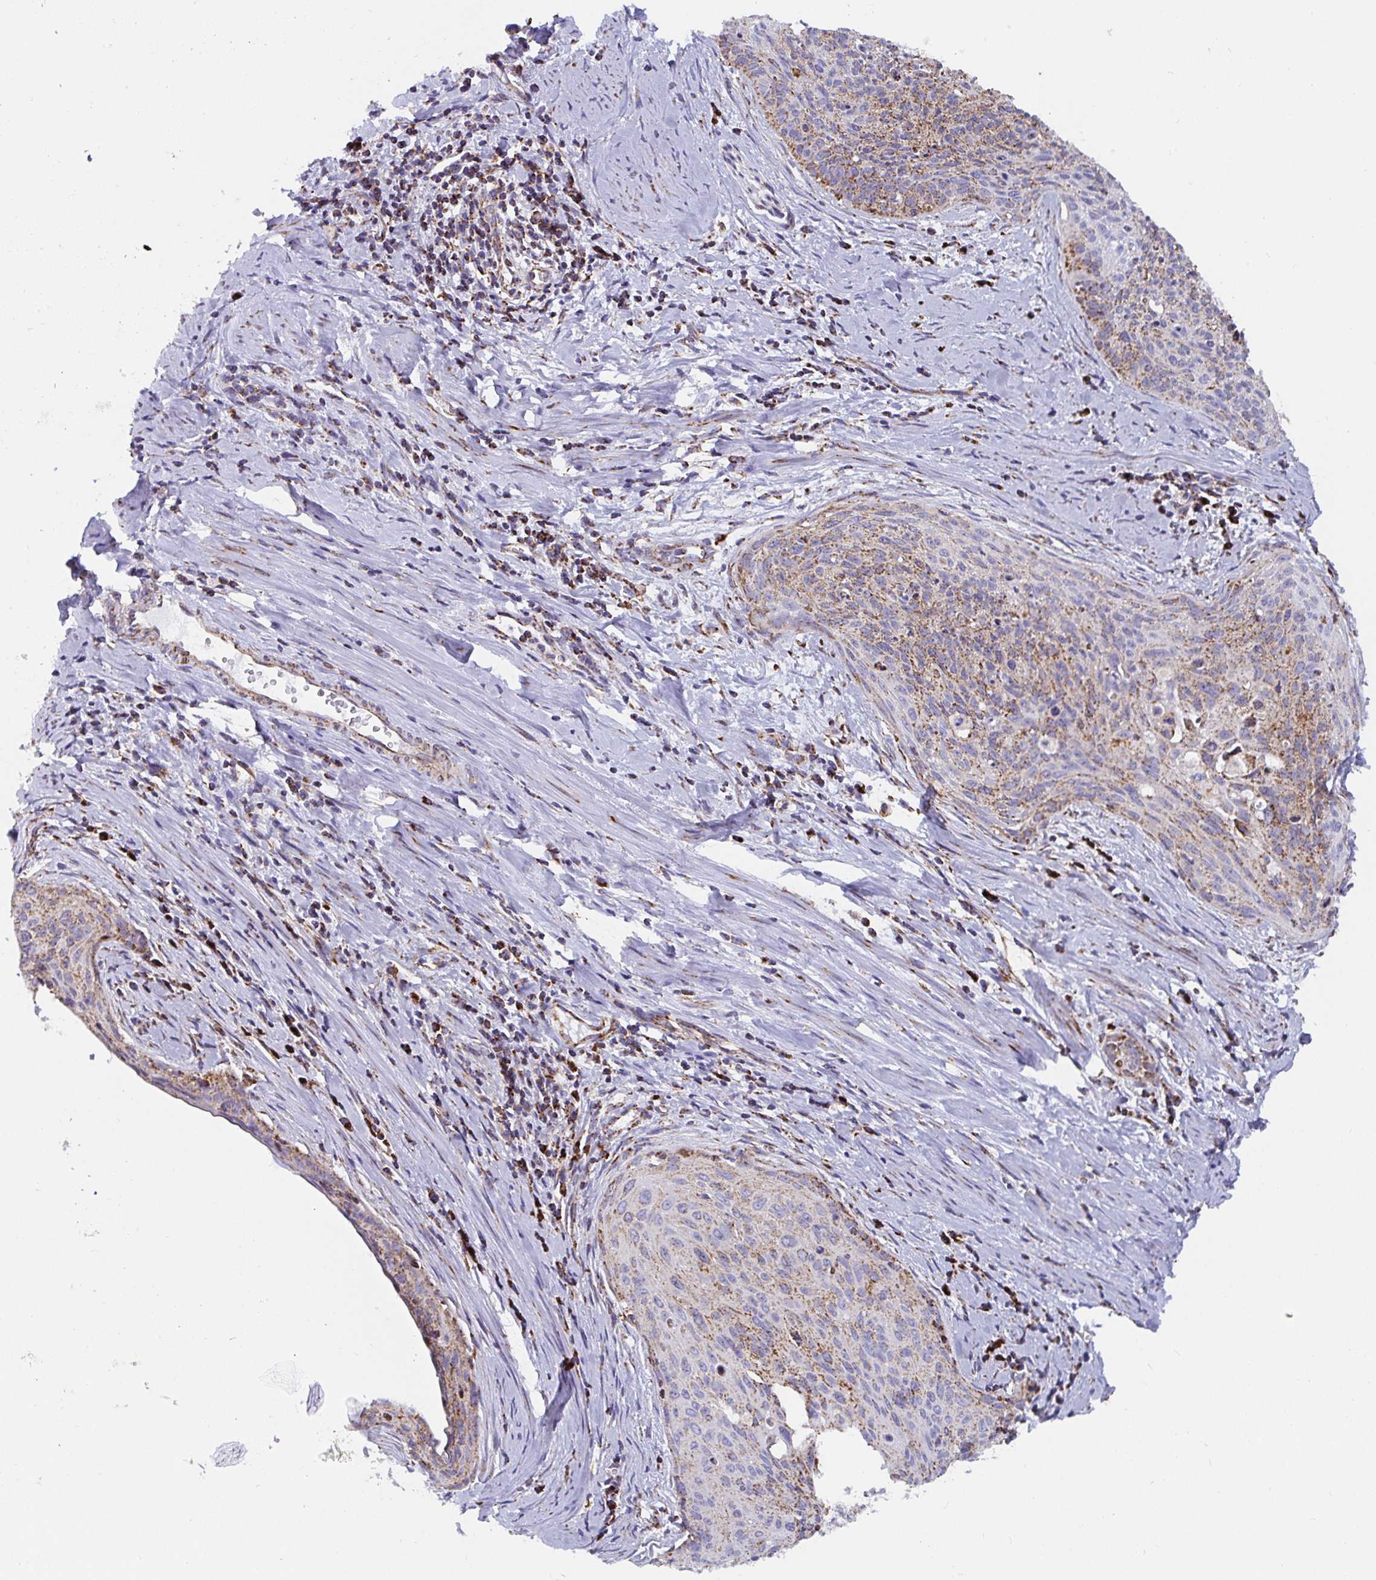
{"staining": {"intensity": "moderate", "quantity": ">75%", "location": "cytoplasmic/membranous"}, "tissue": "cervical cancer", "cell_type": "Tumor cells", "image_type": "cancer", "snomed": [{"axis": "morphology", "description": "Squamous cell carcinoma, NOS"}, {"axis": "topography", "description": "Cervix"}], "caption": "There is medium levels of moderate cytoplasmic/membranous staining in tumor cells of cervical cancer, as demonstrated by immunohistochemical staining (brown color).", "gene": "ATP5MJ", "patient": {"sex": "female", "age": 55}}